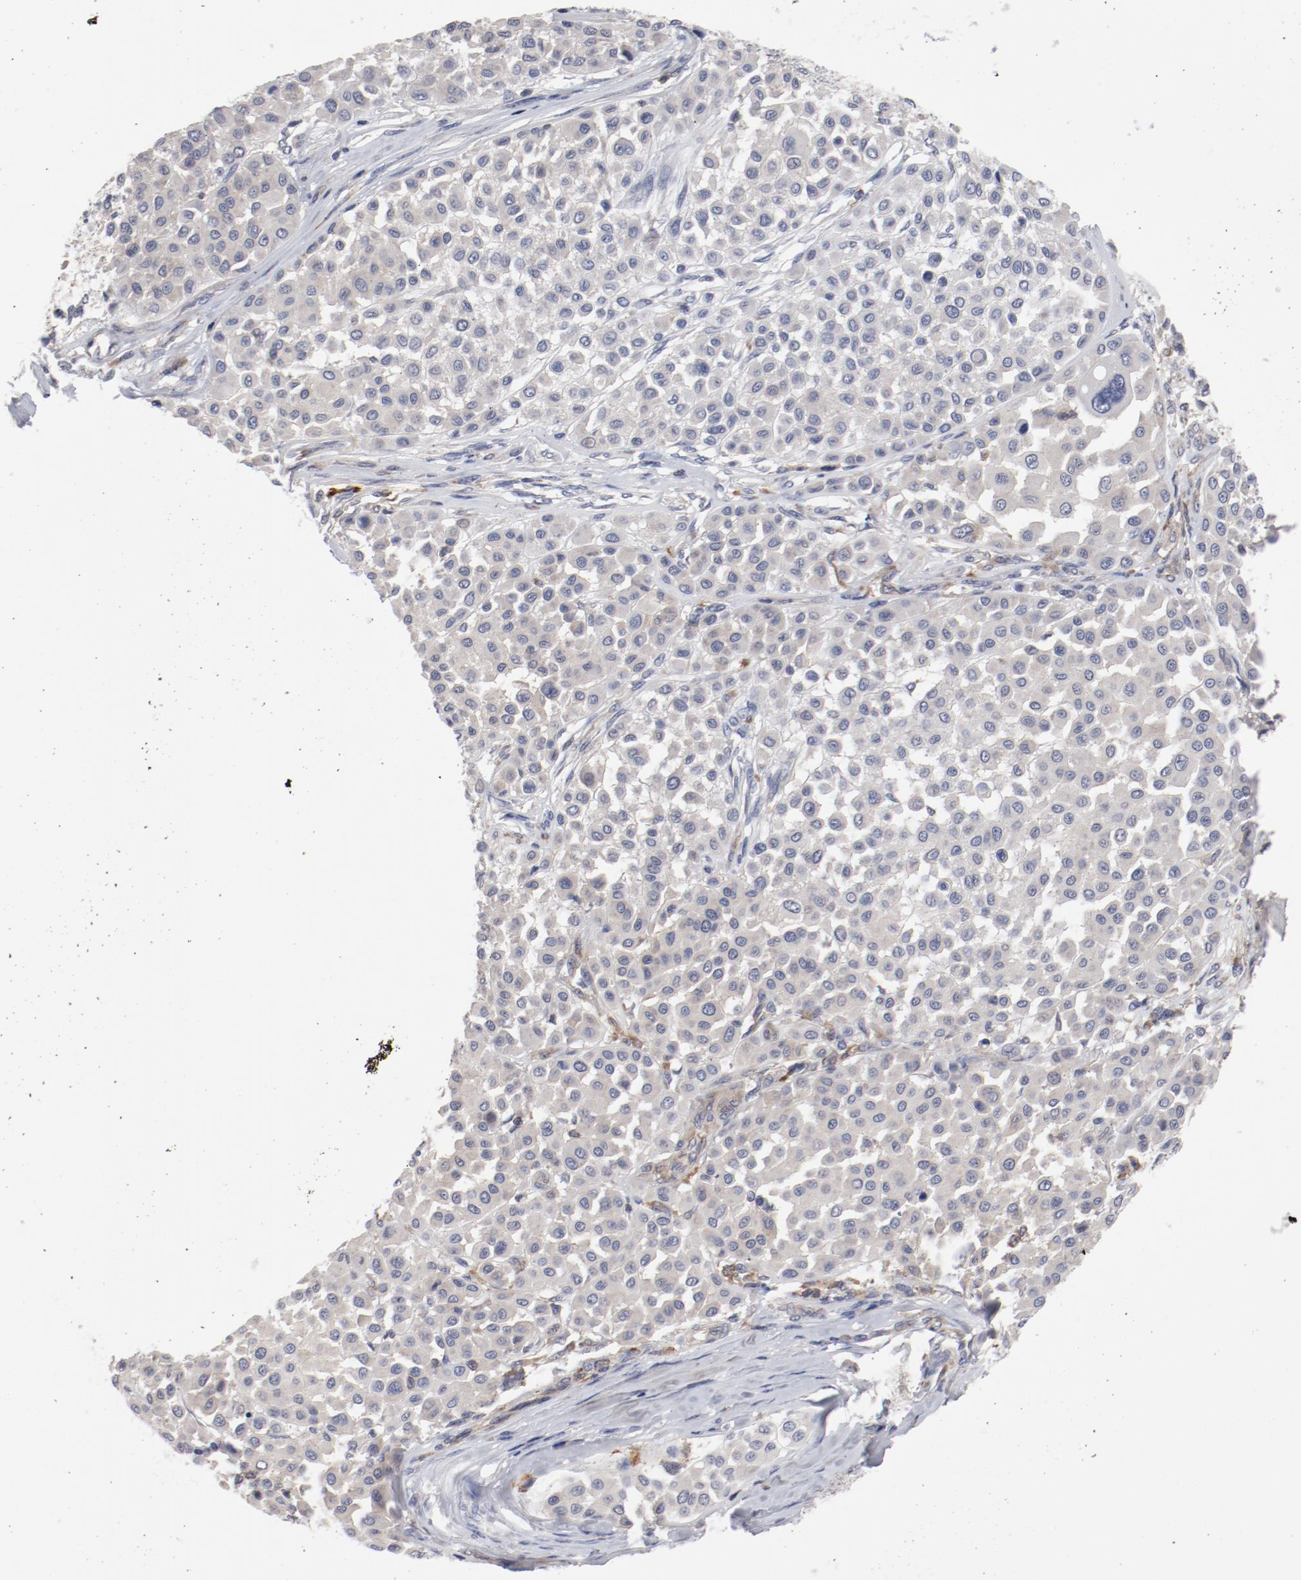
{"staining": {"intensity": "negative", "quantity": "none", "location": "none"}, "tissue": "melanoma", "cell_type": "Tumor cells", "image_type": "cancer", "snomed": [{"axis": "morphology", "description": "Malignant melanoma, Metastatic site"}, {"axis": "topography", "description": "Soft tissue"}], "caption": "A high-resolution micrograph shows immunohistochemistry staining of malignant melanoma (metastatic site), which displays no significant positivity in tumor cells.", "gene": "CBL", "patient": {"sex": "male", "age": 41}}